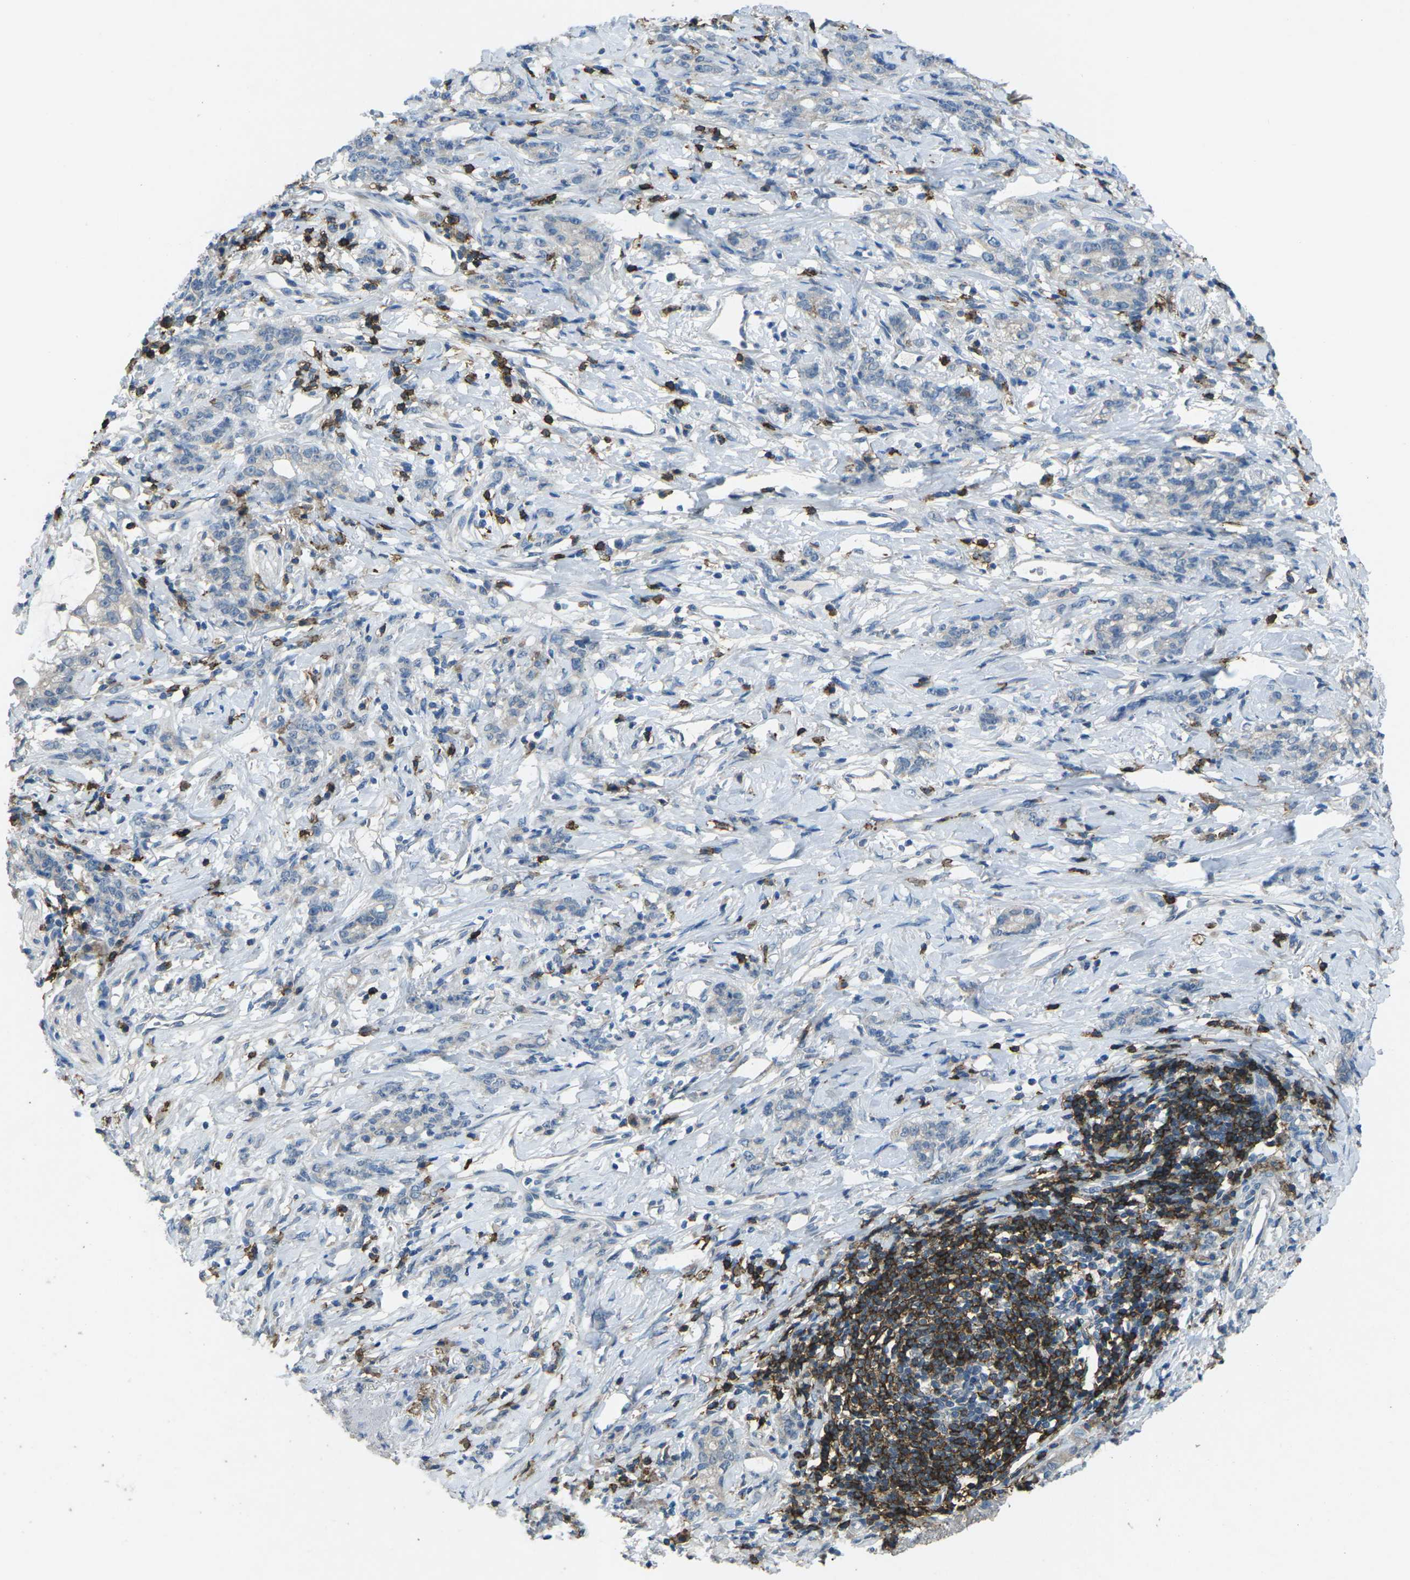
{"staining": {"intensity": "negative", "quantity": "none", "location": "none"}, "tissue": "stomach cancer", "cell_type": "Tumor cells", "image_type": "cancer", "snomed": [{"axis": "morphology", "description": "Adenocarcinoma, NOS"}, {"axis": "topography", "description": "Stomach, lower"}], "caption": "This is an immunohistochemistry histopathology image of adenocarcinoma (stomach). There is no staining in tumor cells.", "gene": "CD19", "patient": {"sex": "male", "age": 88}}